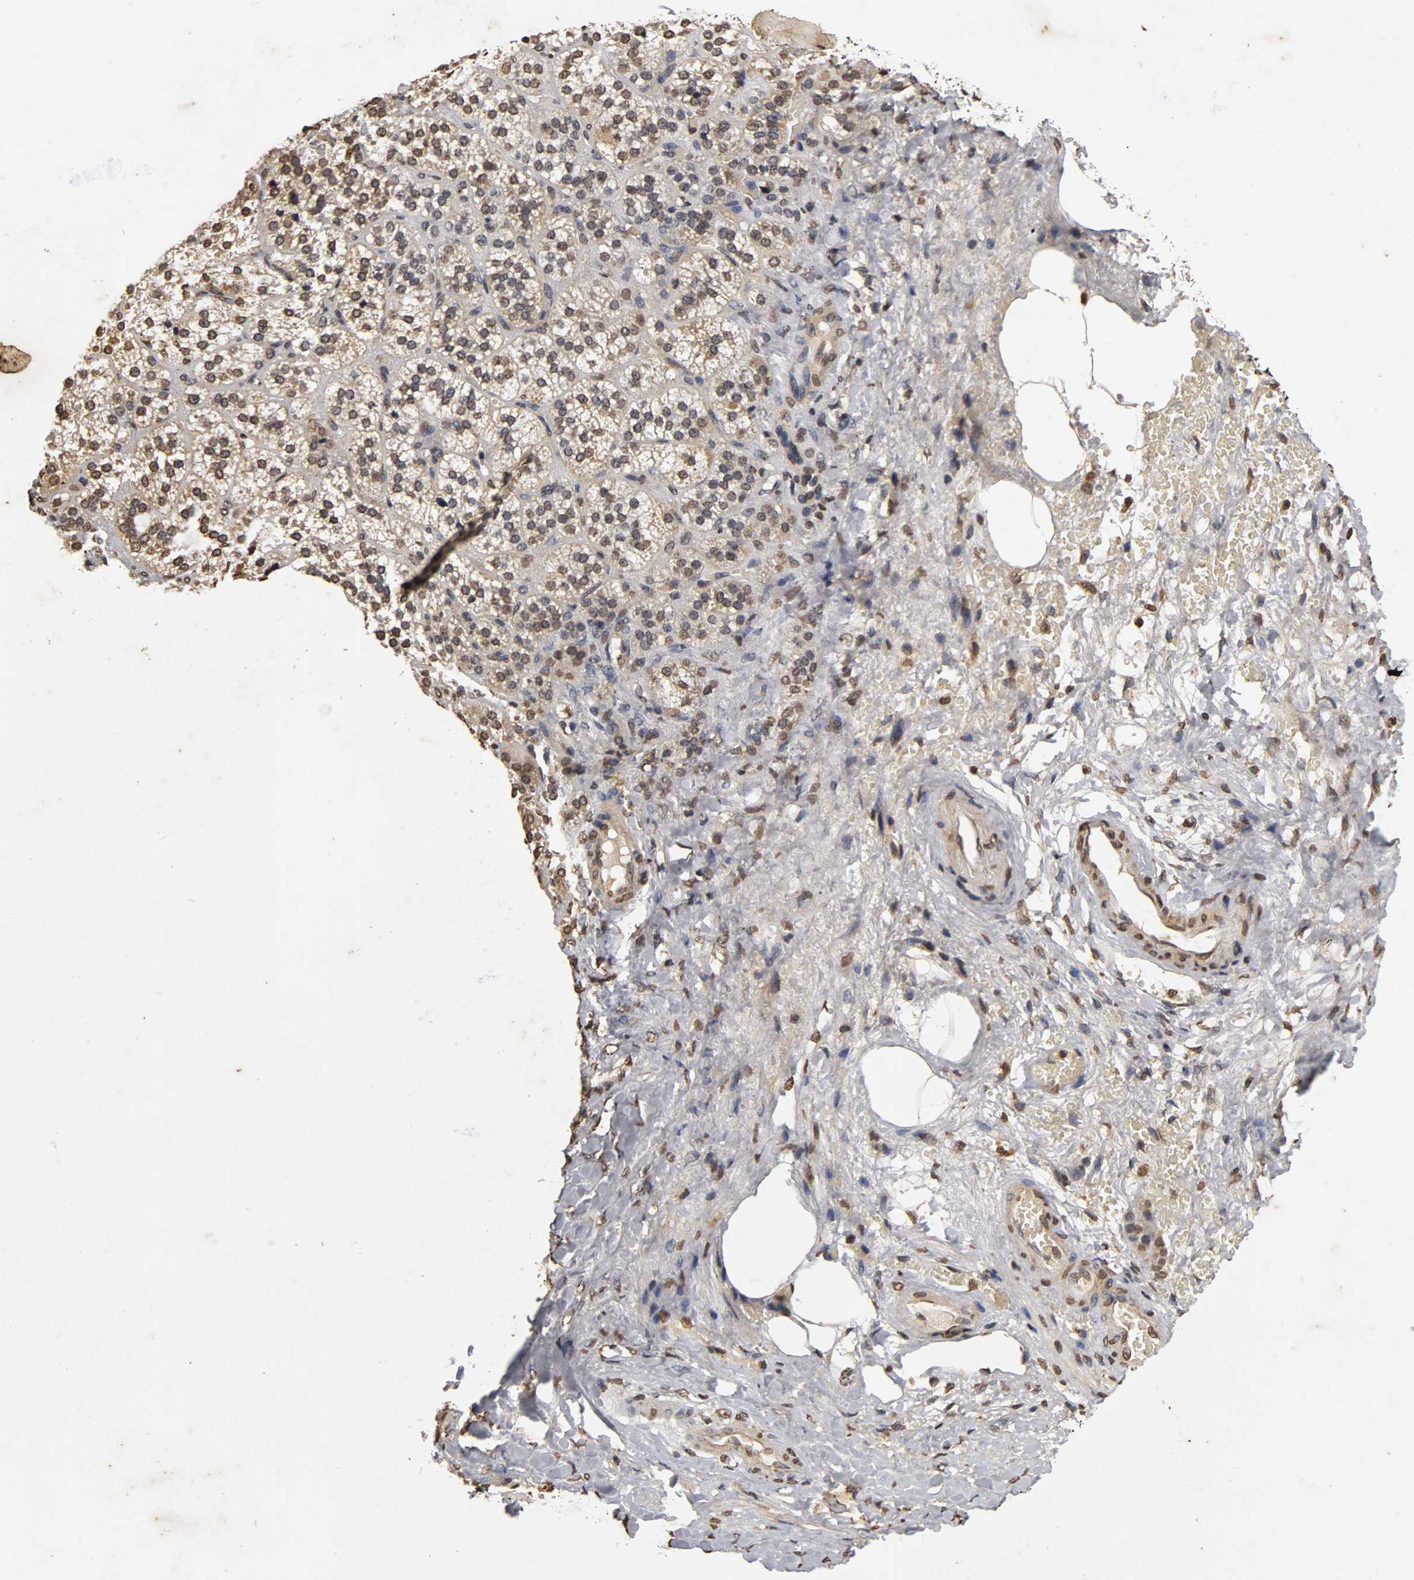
{"staining": {"intensity": "moderate", "quantity": "25%-75%", "location": "nuclear"}, "tissue": "adrenal gland", "cell_type": "Glandular cells", "image_type": "normal", "snomed": [{"axis": "morphology", "description": "Normal tissue, NOS"}, {"axis": "topography", "description": "Adrenal gland"}], "caption": "Brown immunohistochemical staining in benign human adrenal gland exhibits moderate nuclear positivity in approximately 25%-75% of glandular cells. The staining was performed using DAB (3,3'-diaminobenzidine) to visualize the protein expression in brown, while the nuclei were stained in blue with hematoxylin (Magnification: 20x).", "gene": "ERCC2", "patient": {"sex": "female", "age": 71}}